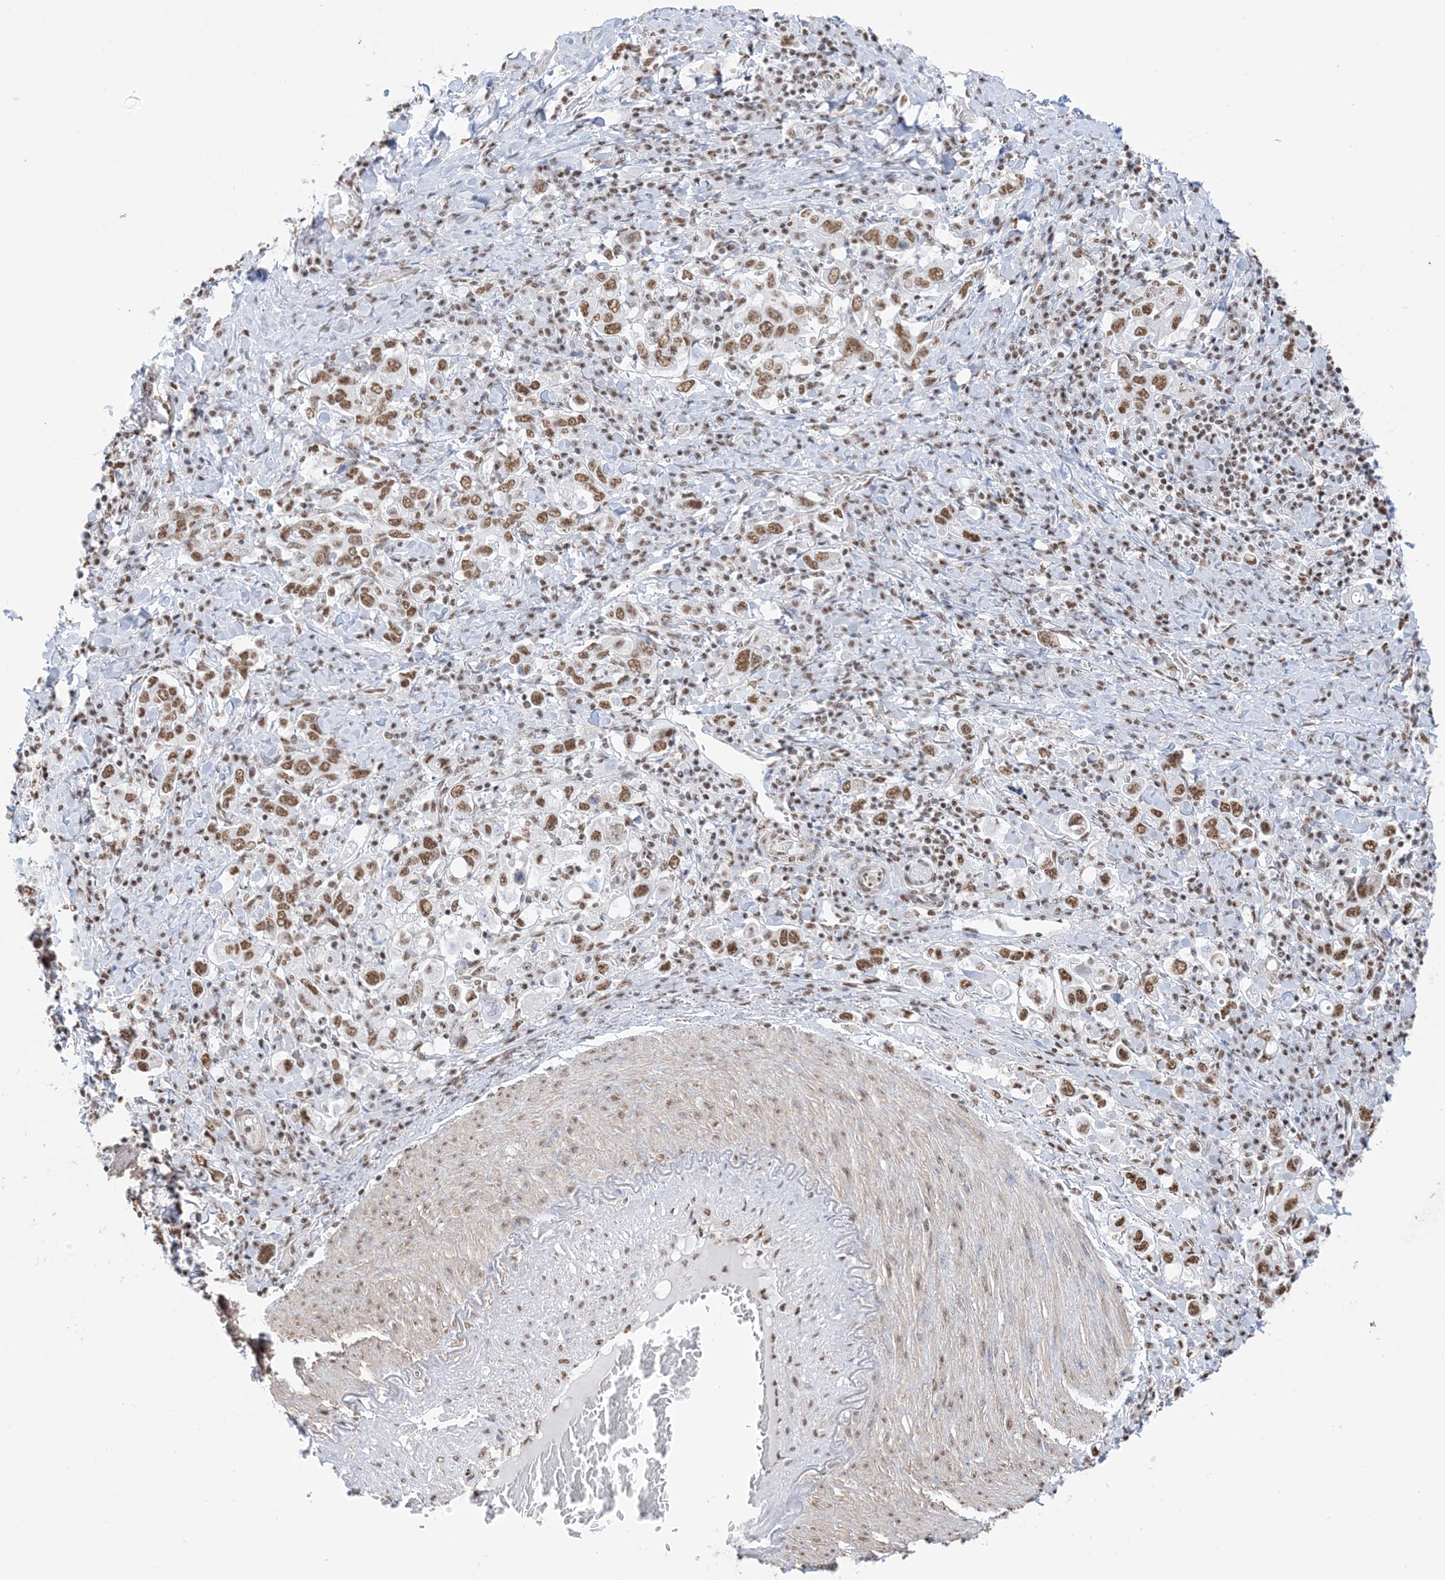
{"staining": {"intensity": "moderate", "quantity": ">75%", "location": "nuclear"}, "tissue": "stomach cancer", "cell_type": "Tumor cells", "image_type": "cancer", "snomed": [{"axis": "morphology", "description": "Adenocarcinoma, NOS"}, {"axis": "topography", "description": "Stomach, upper"}], "caption": "Human stomach cancer stained with a protein marker reveals moderate staining in tumor cells.", "gene": "ZNF792", "patient": {"sex": "male", "age": 62}}